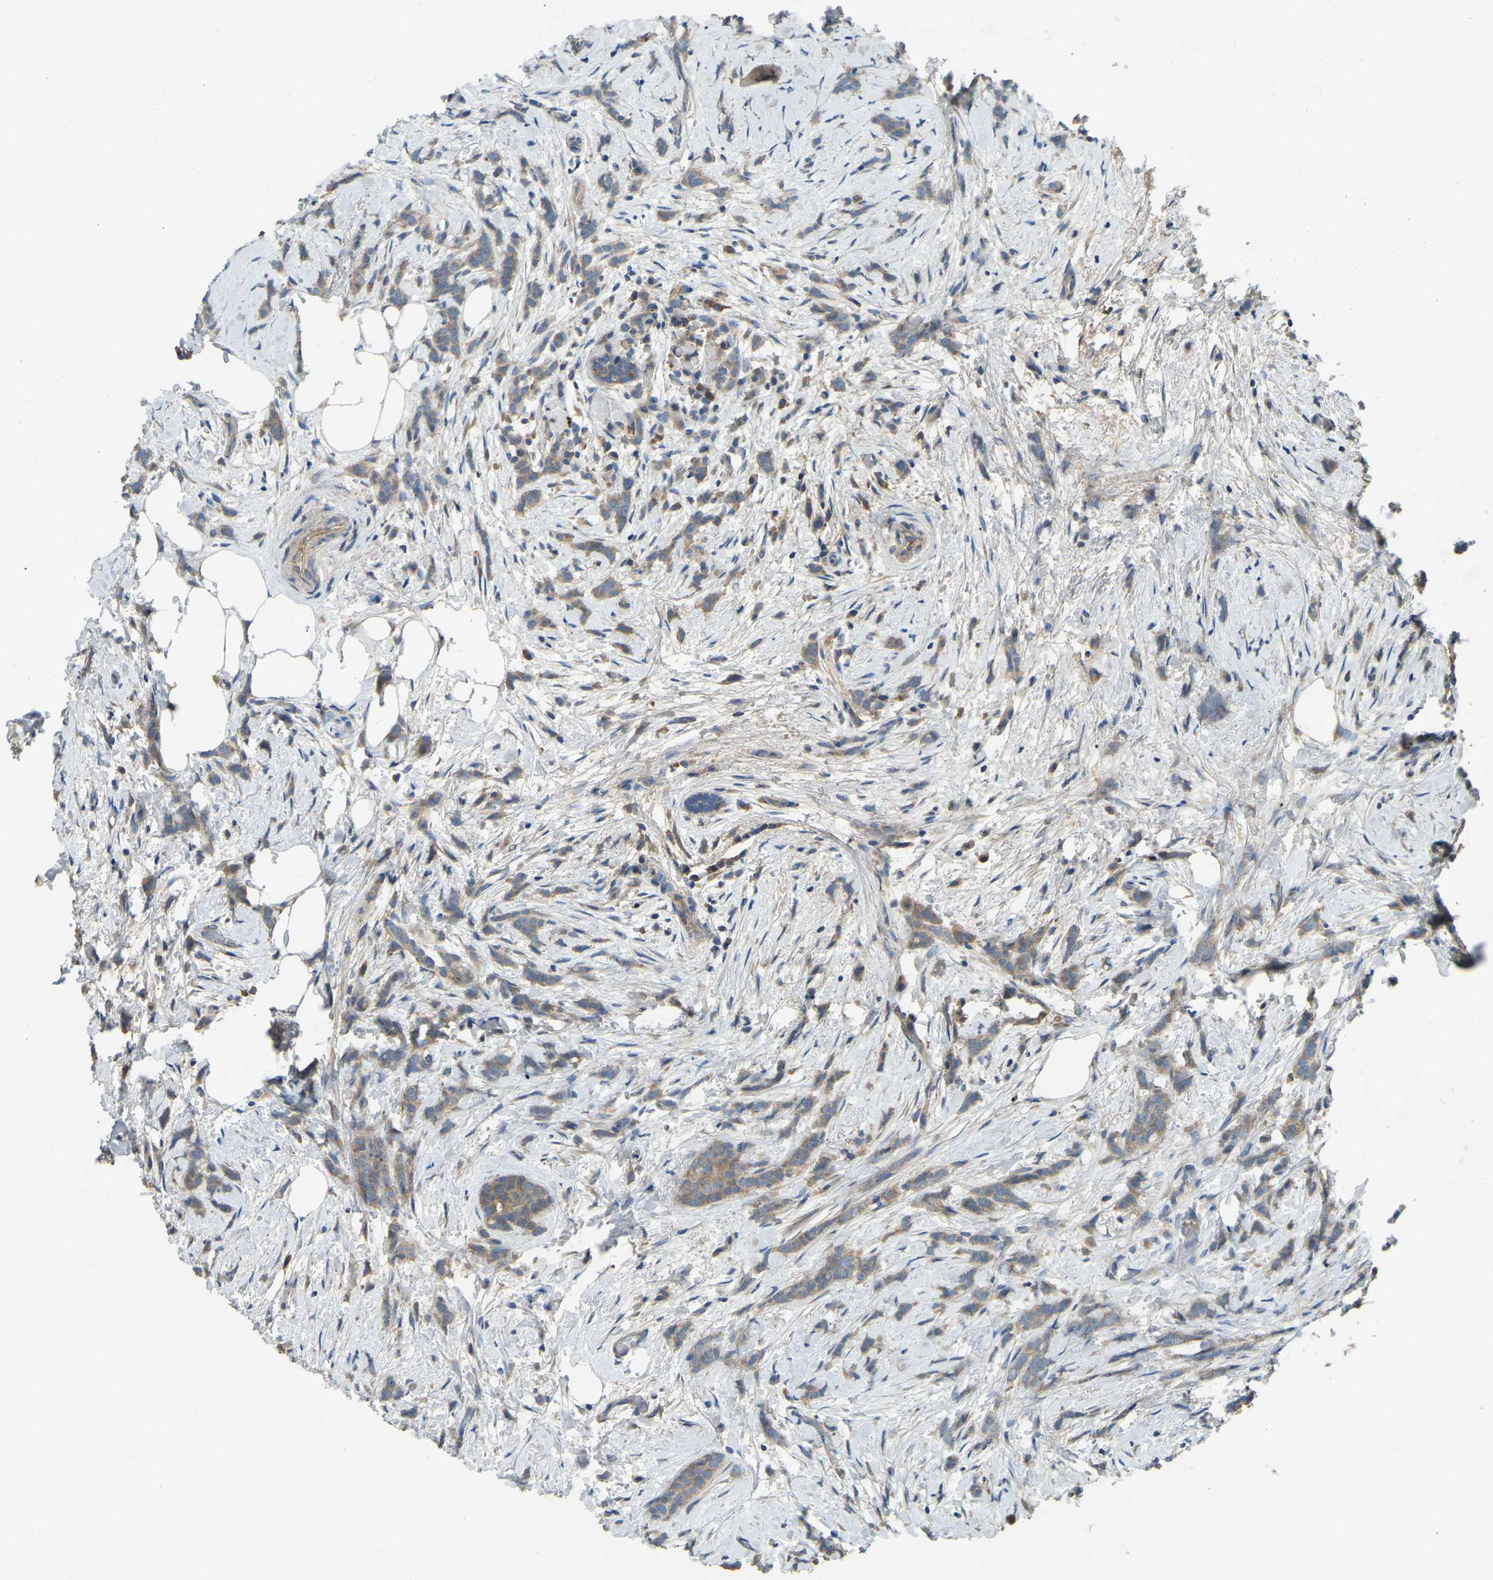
{"staining": {"intensity": "weak", "quantity": ">75%", "location": "cytoplasmic/membranous"}, "tissue": "breast cancer", "cell_type": "Tumor cells", "image_type": "cancer", "snomed": [{"axis": "morphology", "description": "Lobular carcinoma, in situ"}, {"axis": "morphology", "description": "Lobular carcinoma"}, {"axis": "topography", "description": "Breast"}], "caption": "Immunohistochemistry (IHC) (DAB) staining of breast cancer (lobular carcinoma in situ) demonstrates weak cytoplasmic/membranous protein positivity in approximately >75% of tumor cells.", "gene": "ATP8B1", "patient": {"sex": "female", "age": 41}}